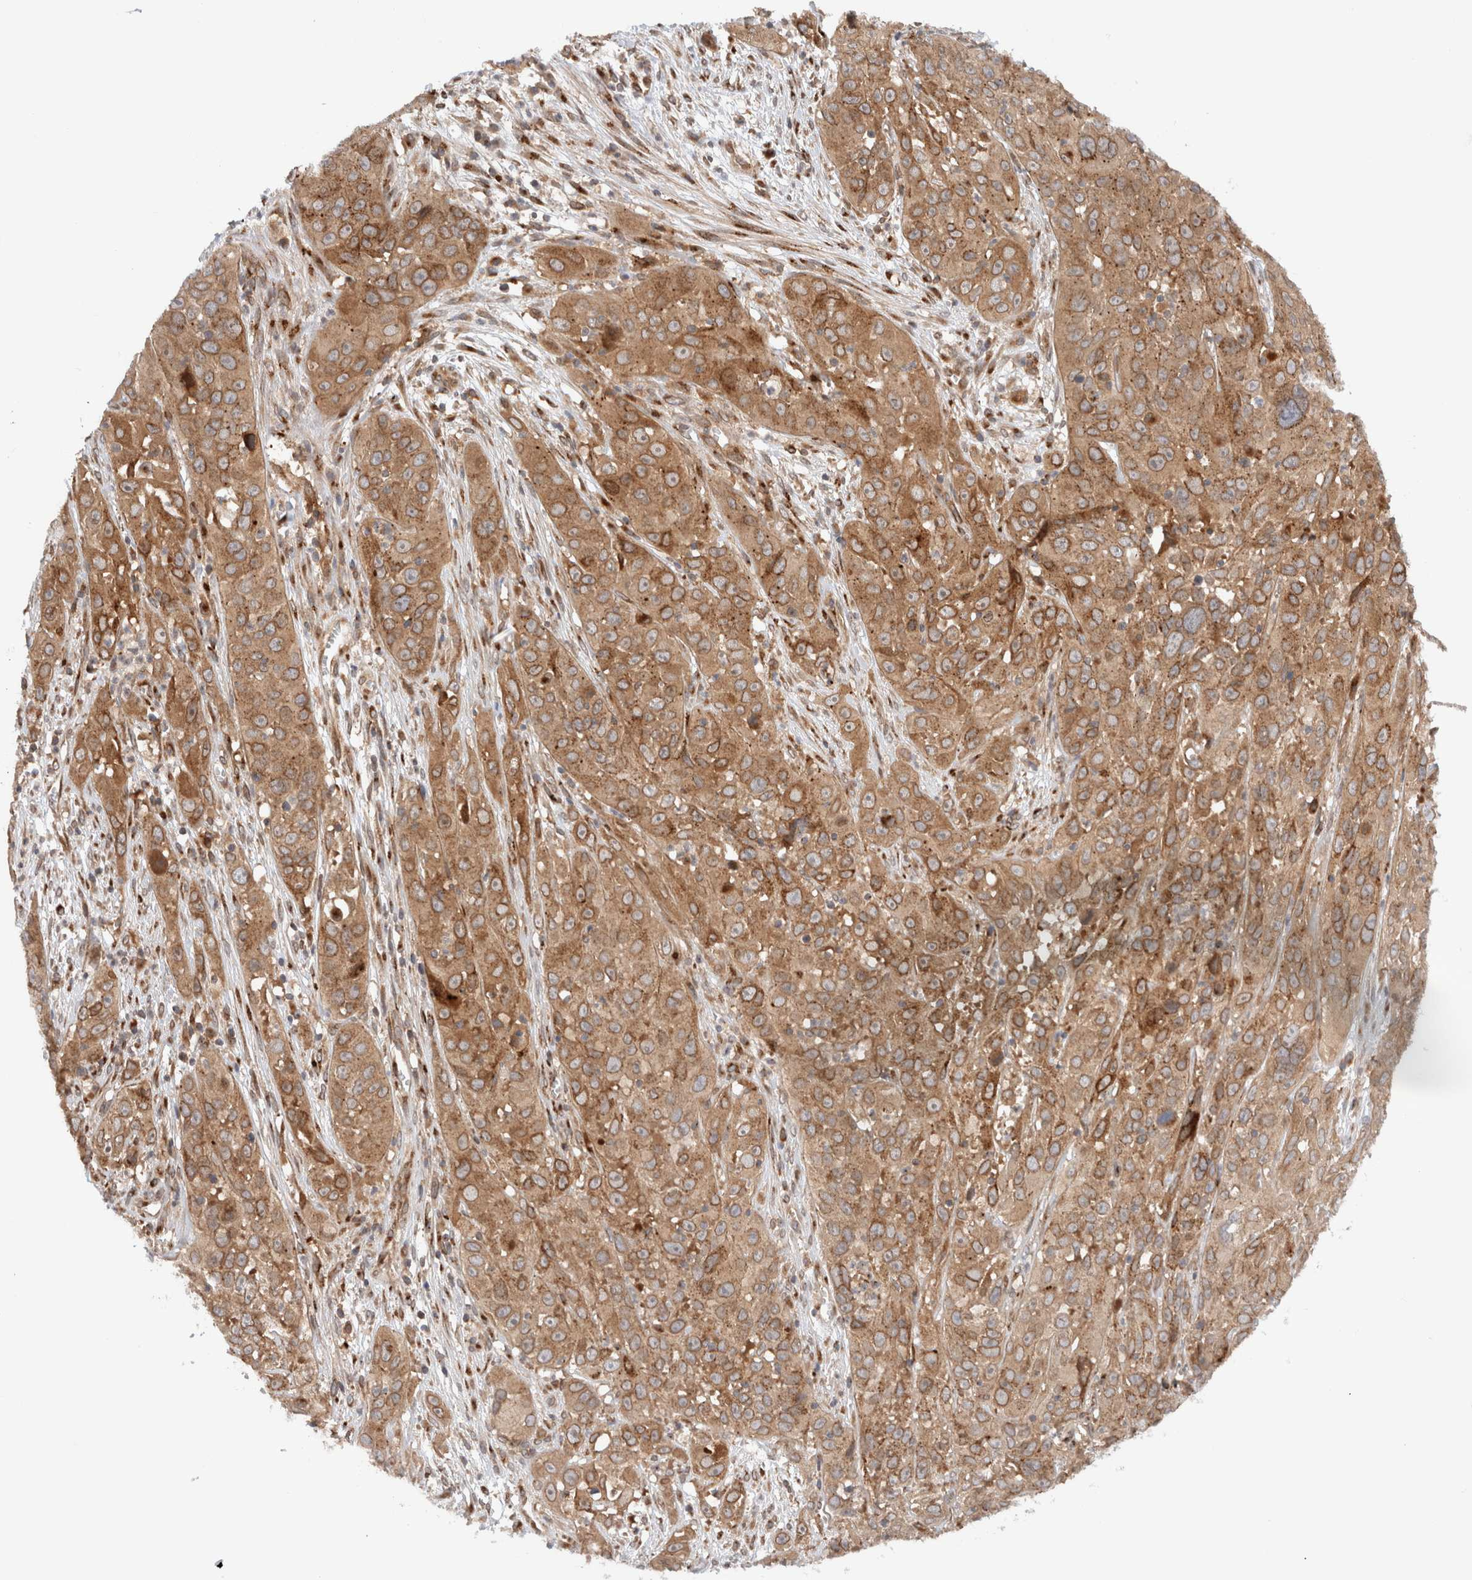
{"staining": {"intensity": "moderate", "quantity": ">75%", "location": "cytoplasmic/membranous"}, "tissue": "cervical cancer", "cell_type": "Tumor cells", "image_type": "cancer", "snomed": [{"axis": "morphology", "description": "Squamous cell carcinoma, NOS"}, {"axis": "topography", "description": "Cervix"}], "caption": "Immunohistochemical staining of human squamous cell carcinoma (cervical) exhibits moderate cytoplasmic/membranous protein staining in approximately >75% of tumor cells.", "gene": "GCN1", "patient": {"sex": "female", "age": 32}}